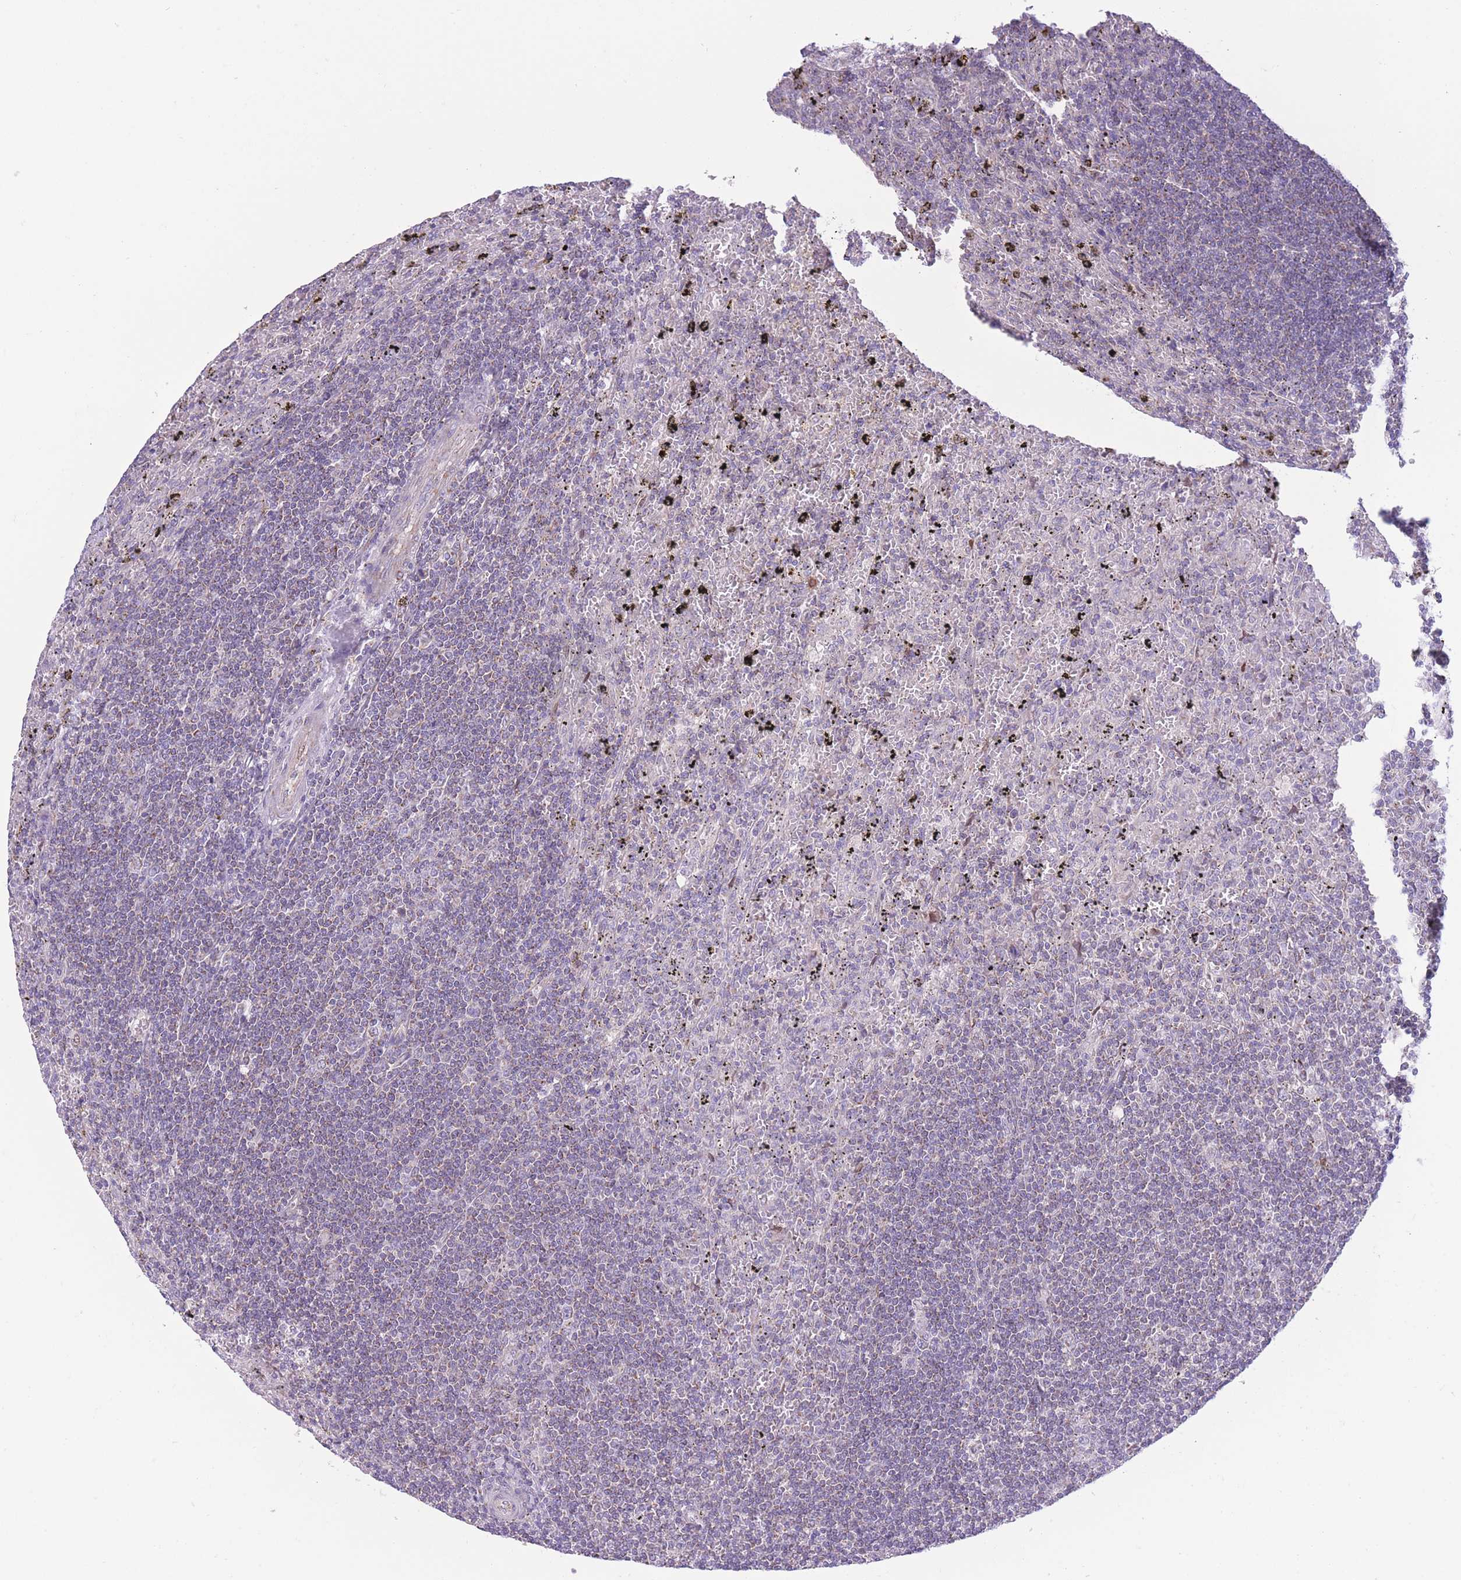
{"staining": {"intensity": "negative", "quantity": "none", "location": "none"}, "tissue": "lymphoma", "cell_type": "Tumor cells", "image_type": "cancer", "snomed": [{"axis": "morphology", "description": "Malignant lymphoma, non-Hodgkin's type, Low grade"}, {"axis": "topography", "description": "Spleen"}], "caption": "An immunohistochemistry photomicrograph of lymphoma is shown. There is no staining in tumor cells of lymphoma. Brightfield microscopy of immunohistochemistry (IHC) stained with DAB (3,3'-diaminobenzidine) (brown) and hematoxylin (blue), captured at high magnification.", "gene": "PDHA1", "patient": {"sex": "male", "age": 76}}